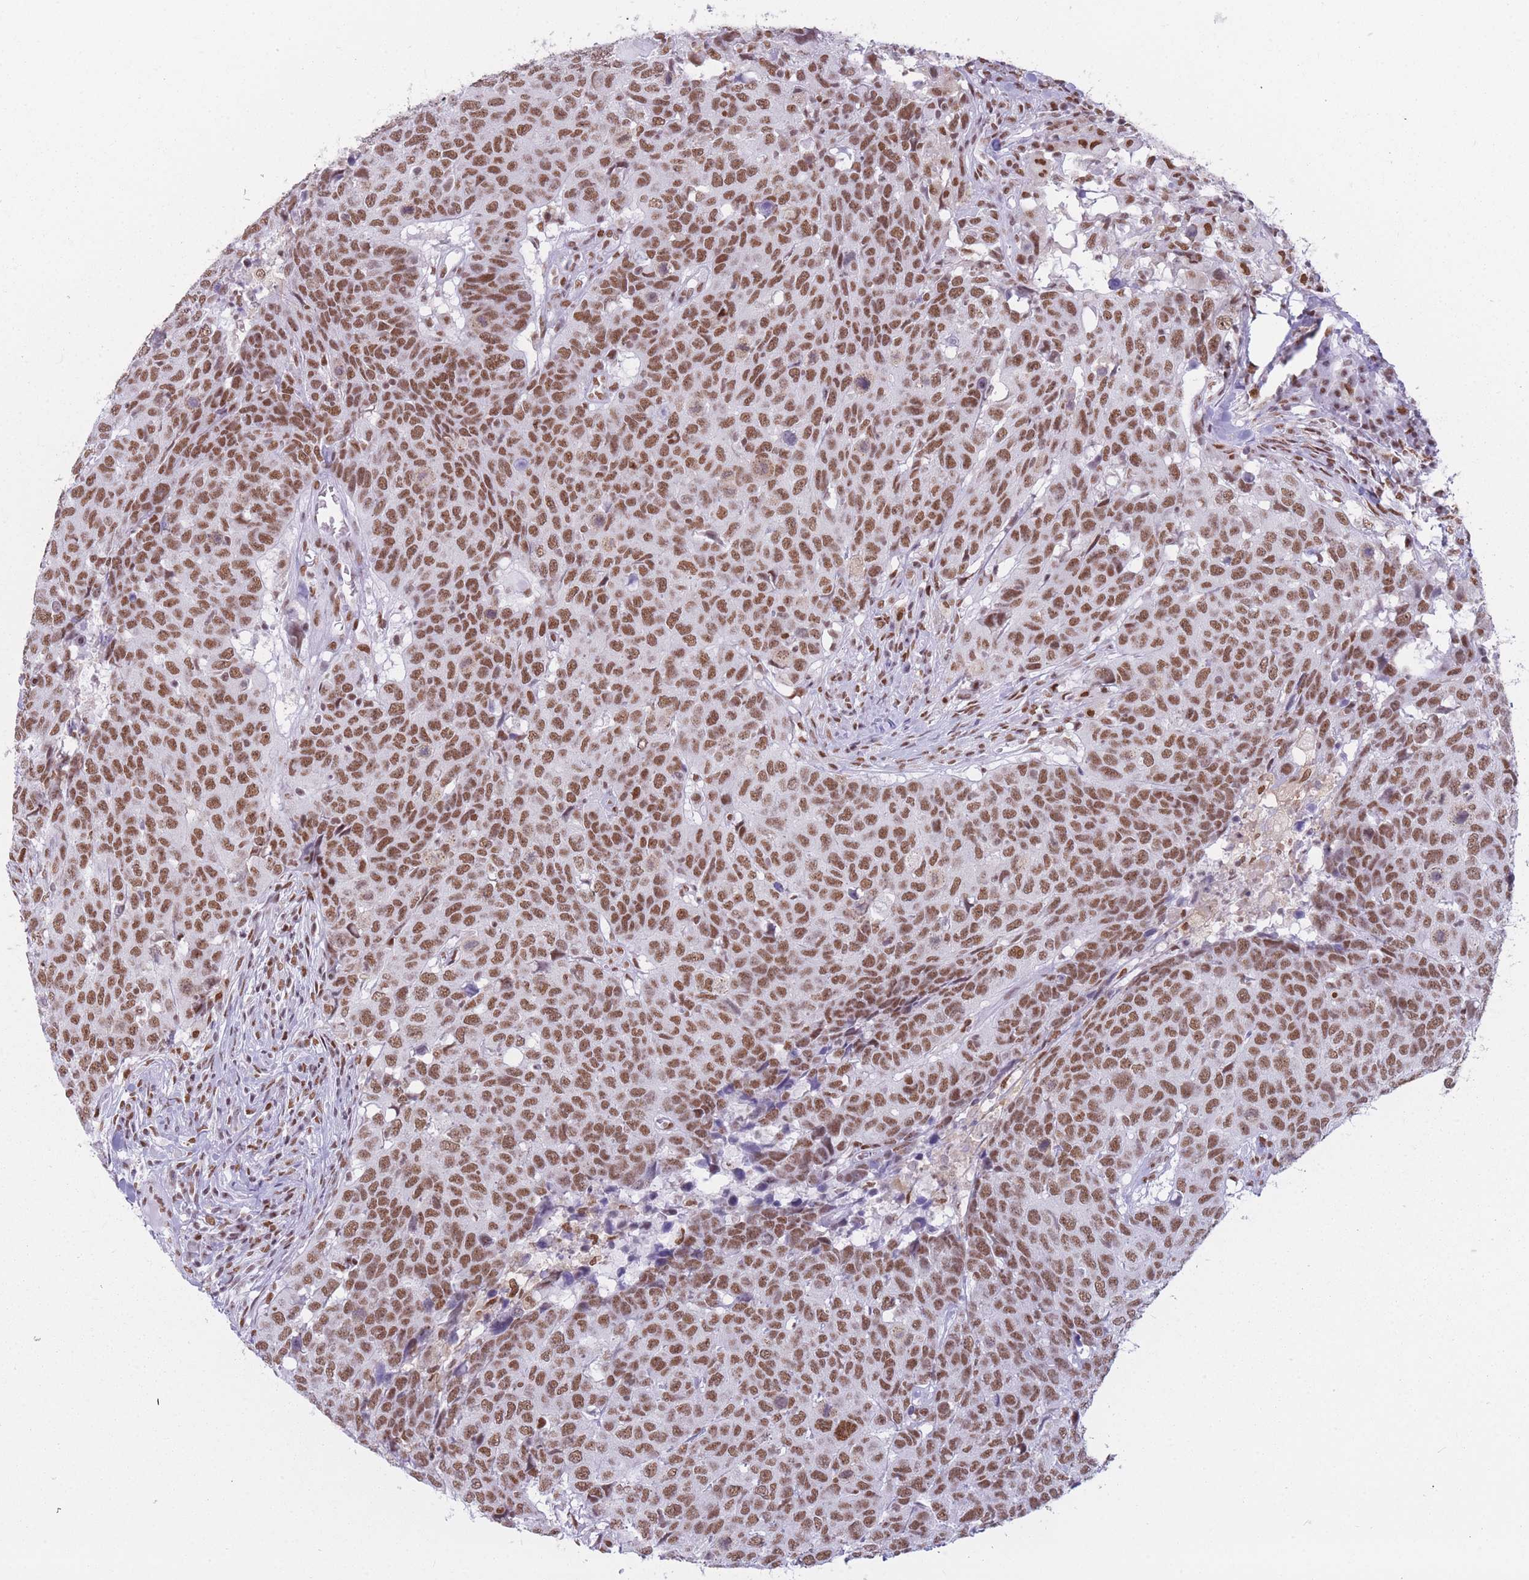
{"staining": {"intensity": "moderate", "quantity": ">75%", "location": "nuclear"}, "tissue": "head and neck cancer", "cell_type": "Tumor cells", "image_type": "cancer", "snomed": [{"axis": "morphology", "description": "Normal tissue, NOS"}, {"axis": "morphology", "description": "Squamous cell carcinoma, NOS"}, {"axis": "topography", "description": "Skeletal muscle"}, {"axis": "topography", "description": "Vascular tissue"}, {"axis": "topography", "description": "Peripheral nerve tissue"}, {"axis": "topography", "description": "Head-Neck"}], "caption": "Immunohistochemical staining of human head and neck cancer demonstrates medium levels of moderate nuclear protein expression in approximately >75% of tumor cells. The staining is performed using DAB brown chromogen to label protein expression. The nuclei are counter-stained blue using hematoxylin.", "gene": "HNRNPUL1", "patient": {"sex": "male", "age": 66}}